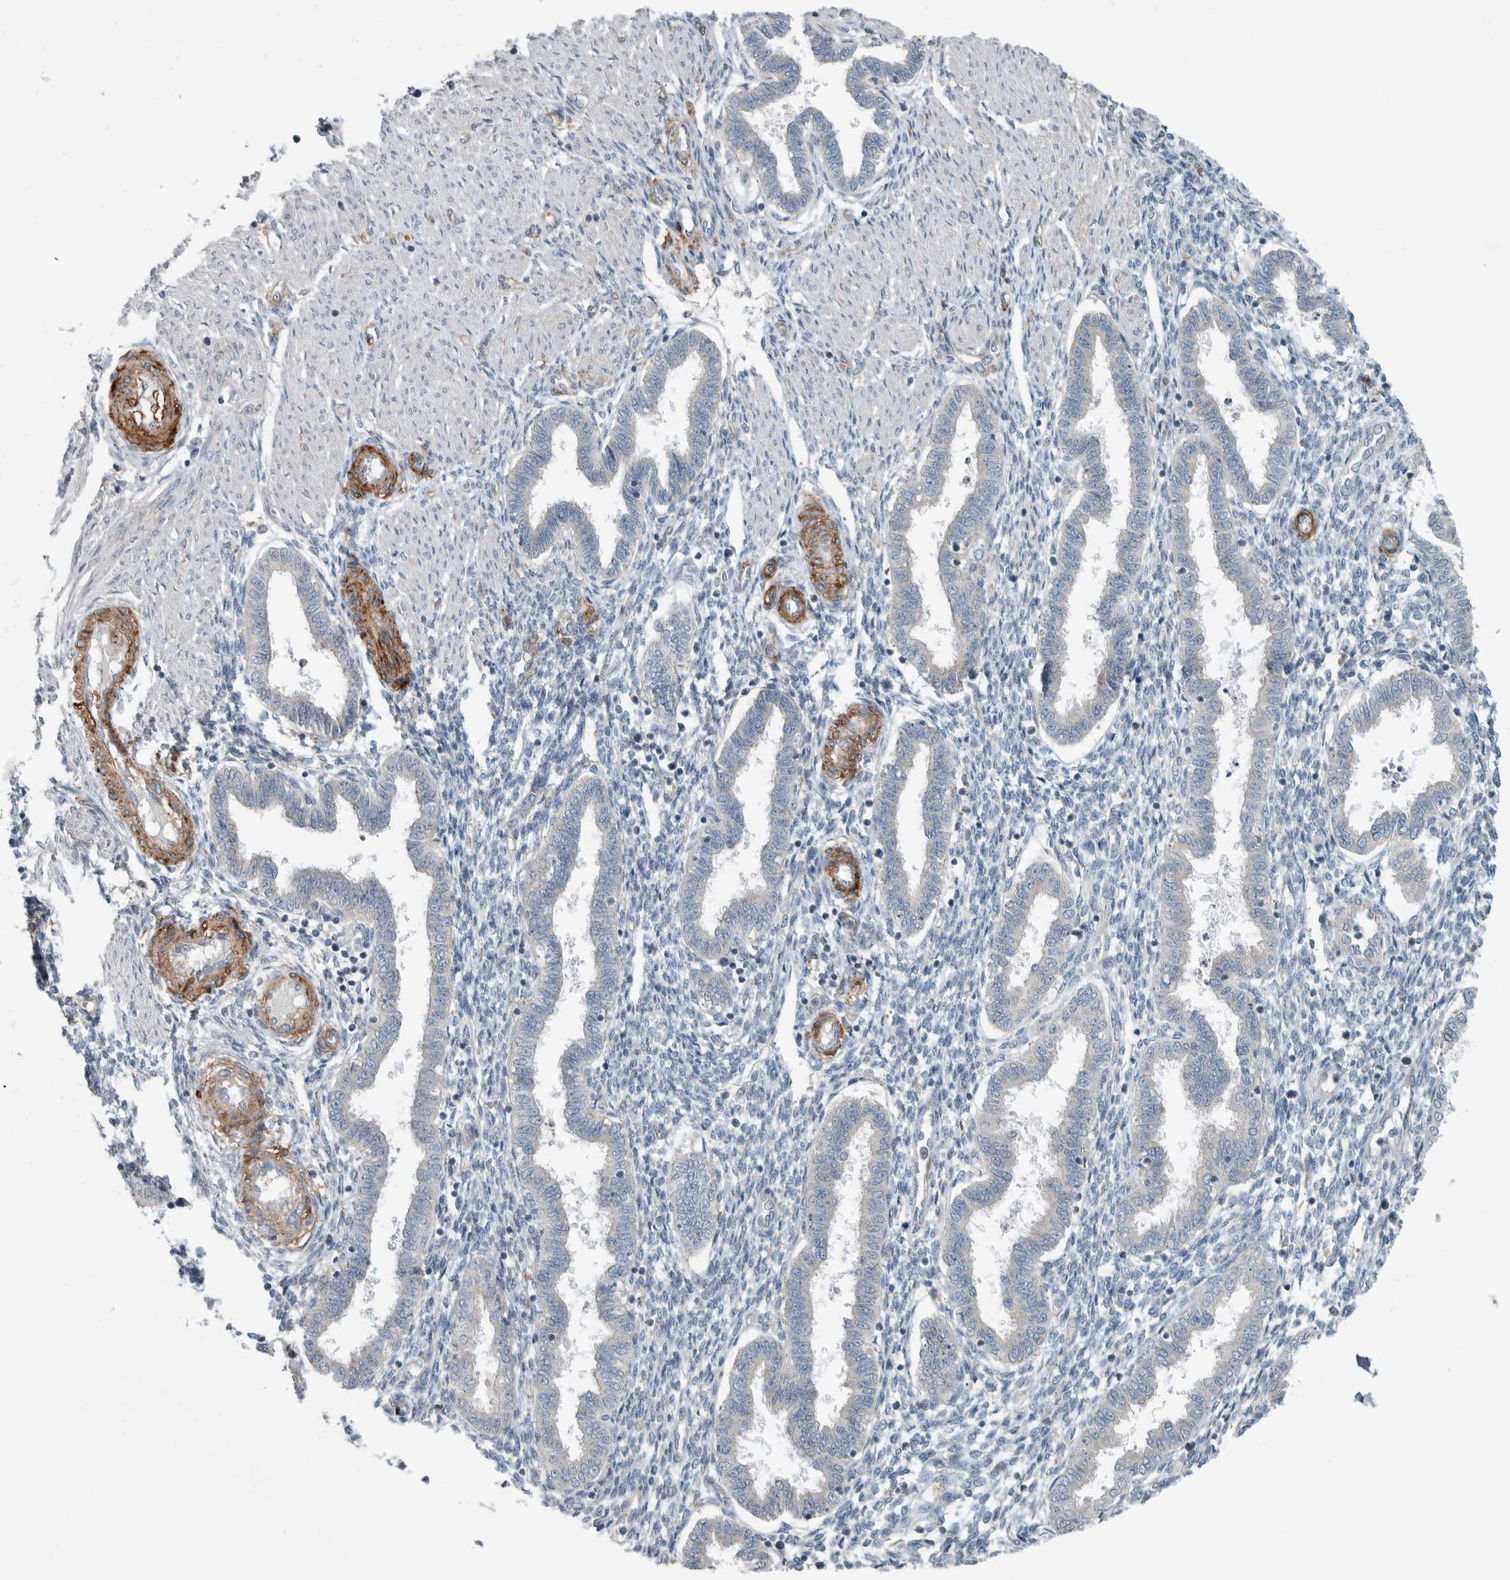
{"staining": {"intensity": "negative", "quantity": "none", "location": "none"}, "tissue": "endometrium", "cell_type": "Cells in endometrial stroma", "image_type": "normal", "snomed": [{"axis": "morphology", "description": "Normal tissue, NOS"}, {"axis": "topography", "description": "Endometrium"}], "caption": "High power microscopy photomicrograph of an immunohistochemistry photomicrograph of normal endometrium, revealing no significant positivity in cells in endometrial stroma. (DAB immunohistochemistry (IHC) visualized using brightfield microscopy, high magnification).", "gene": "JADE2", "patient": {"sex": "female", "age": 33}}